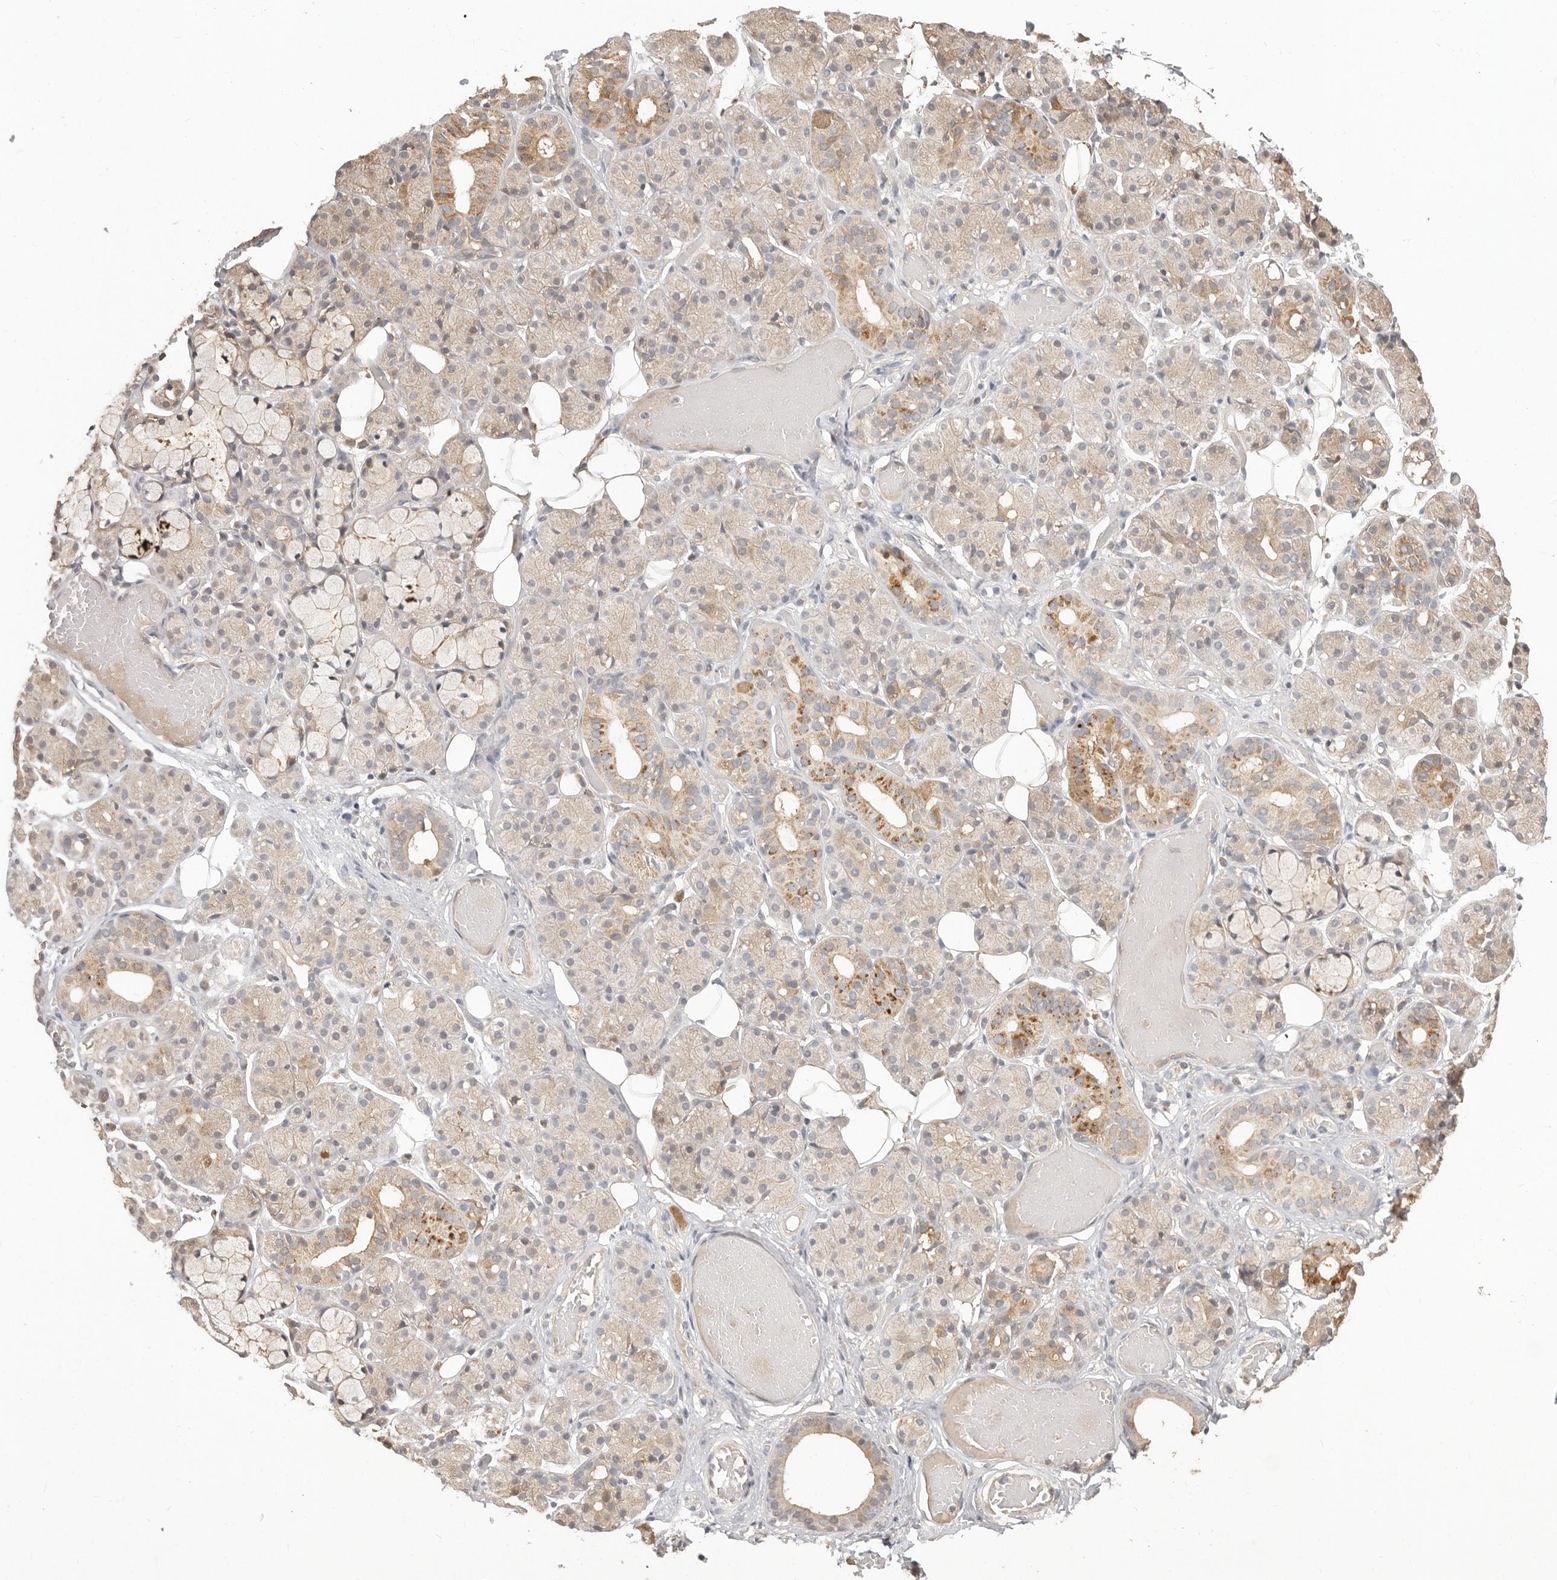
{"staining": {"intensity": "moderate", "quantity": "25%-75%", "location": "cytoplasmic/membranous"}, "tissue": "salivary gland", "cell_type": "Glandular cells", "image_type": "normal", "snomed": [{"axis": "morphology", "description": "Normal tissue, NOS"}, {"axis": "topography", "description": "Salivary gland"}], "caption": "Protein staining of benign salivary gland shows moderate cytoplasmic/membranous expression in approximately 25%-75% of glandular cells.", "gene": "MTFR2", "patient": {"sex": "male", "age": 63}}